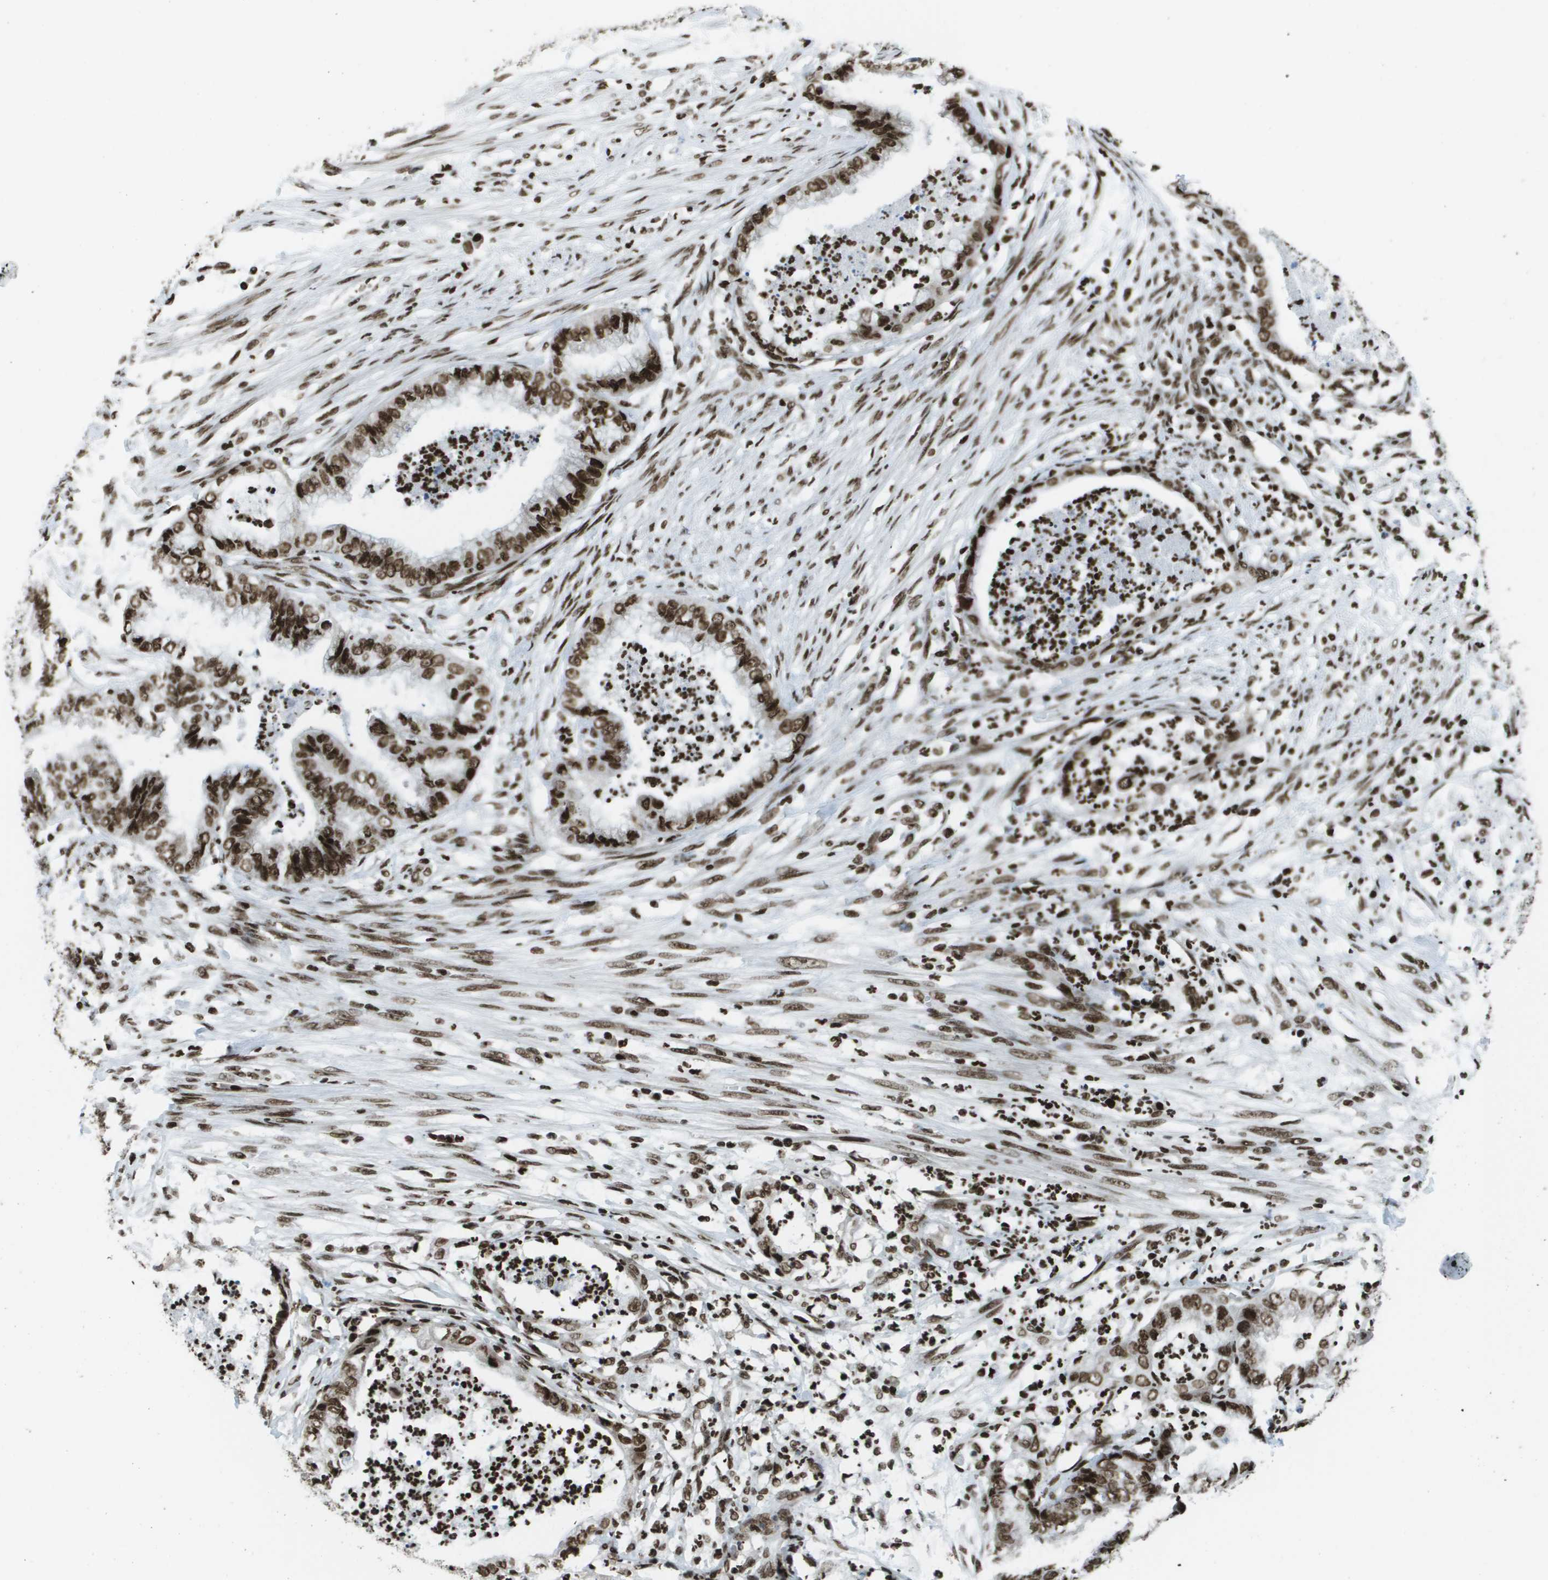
{"staining": {"intensity": "strong", "quantity": ">75%", "location": "nuclear"}, "tissue": "endometrial cancer", "cell_type": "Tumor cells", "image_type": "cancer", "snomed": [{"axis": "morphology", "description": "Necrosis, NOS"}, {"axis": "morphology", "description": "Adenocarcinoma, NOS"}, {"axis": "topography", "description": "Endometrium"}], "caption": "Immunohistochemical staining of human endometrial cancer (adenocarcinoma) shows high levels of strong nuclear protein positivity in about >75% of tumor cells. The staining was performed using DAB (3,3'-diaminobenzidine) to visualize the protein expression in brown, while the nuclei were stained in blue with hematoxylin (Magnification: 20x).", "gene": "GLYR1", "patient": {"sex": "female", "age": 79}}